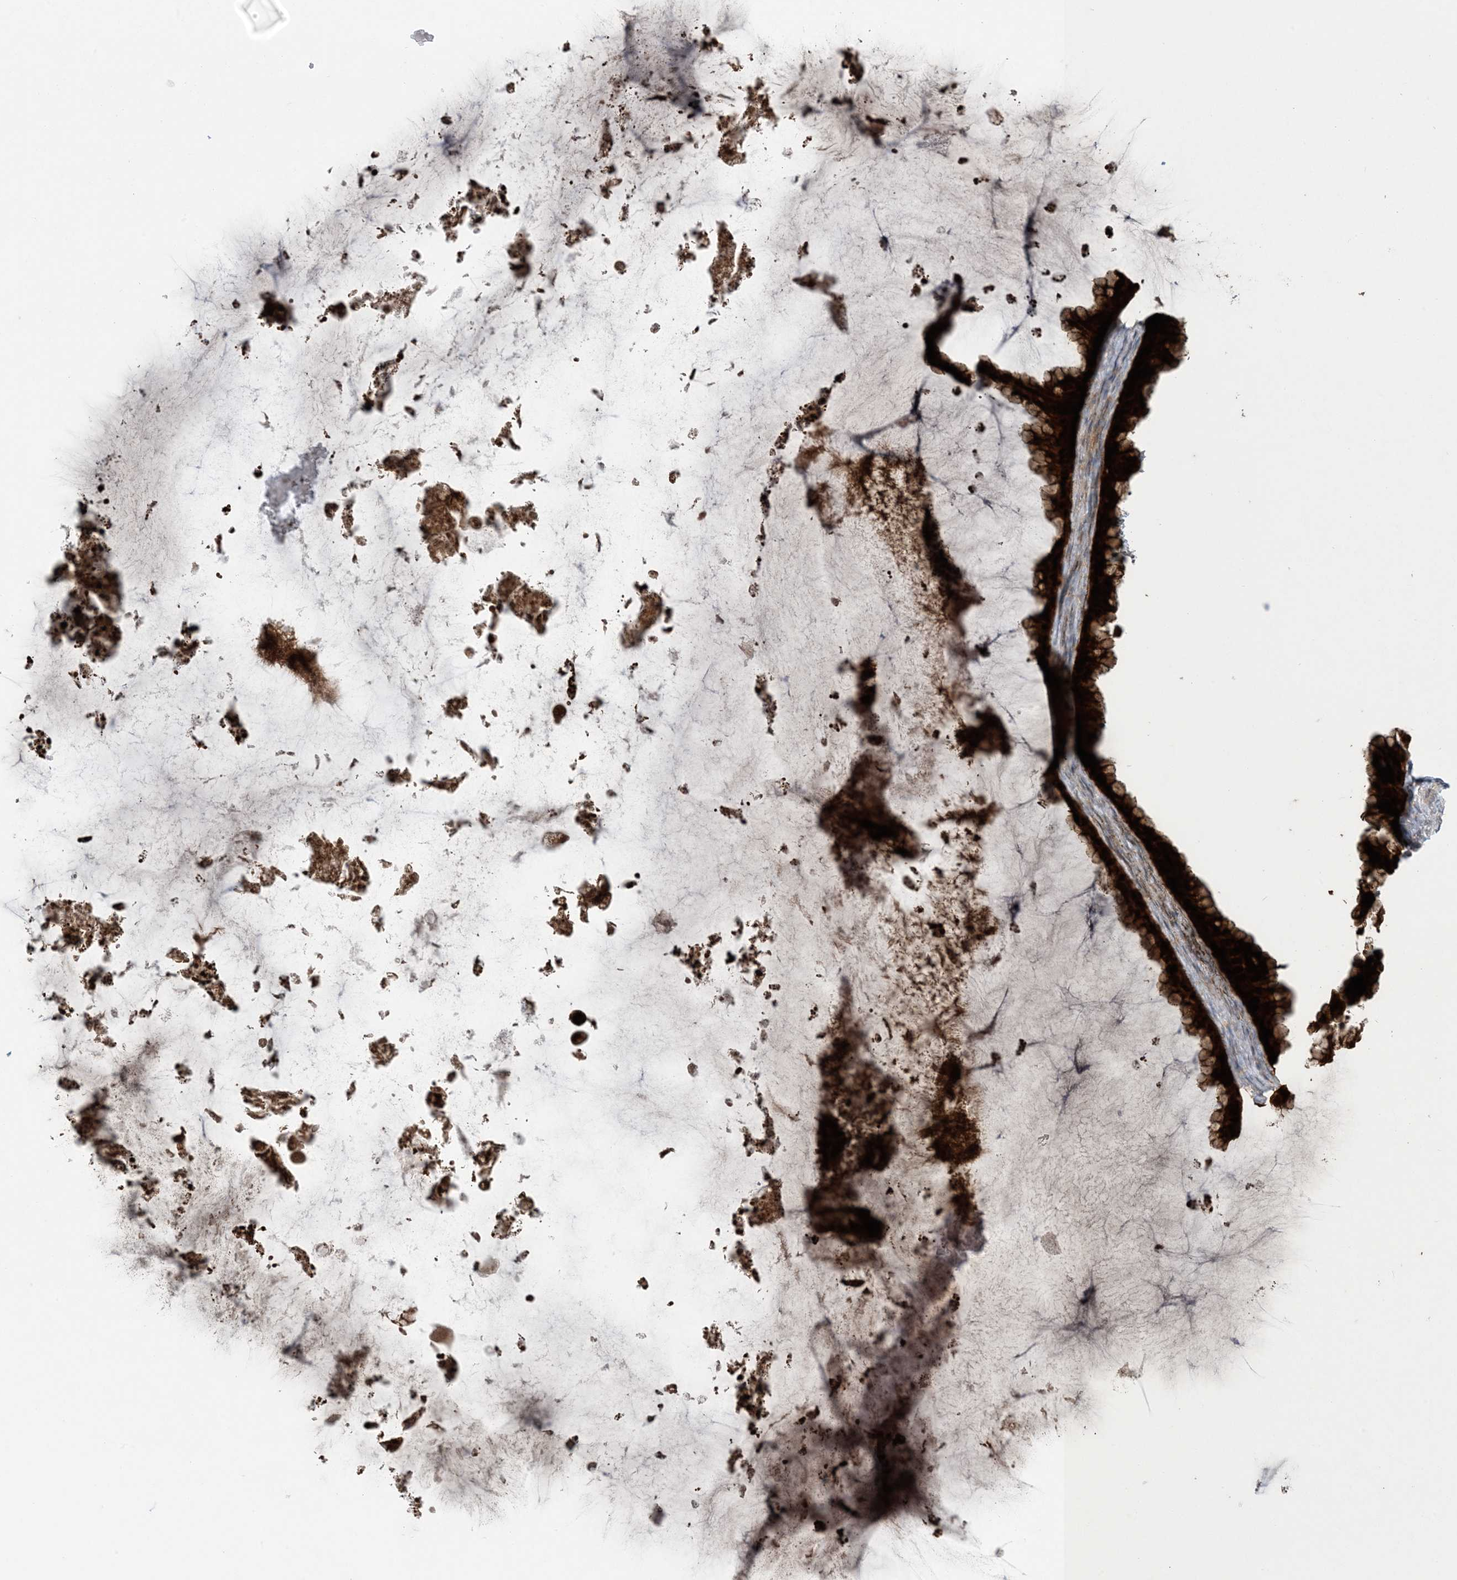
{"staining": {"intensity": "strong", "quantity": ">75%", "location": "cytoplasmic/membranous"}, "tissue": "ovarian cancer", "cell_type": "Tumor cells", "image_type": "cancer", "snomed": [{"axis": "morphology", "description": "Cystadenocarcinoma, mucinous, NOS"}, {"axis": "topography", "description": "Ovary"}], "caption": "Mucinous cystadenocarcinoma (ovarian) tissue shows strong cytoplasmic/membranous staining in approximately >75% of tumor cells, visualized by immunohistochemistry.", "gene": "NRBP2", "patient": {"sex": "female", "age": 61}}